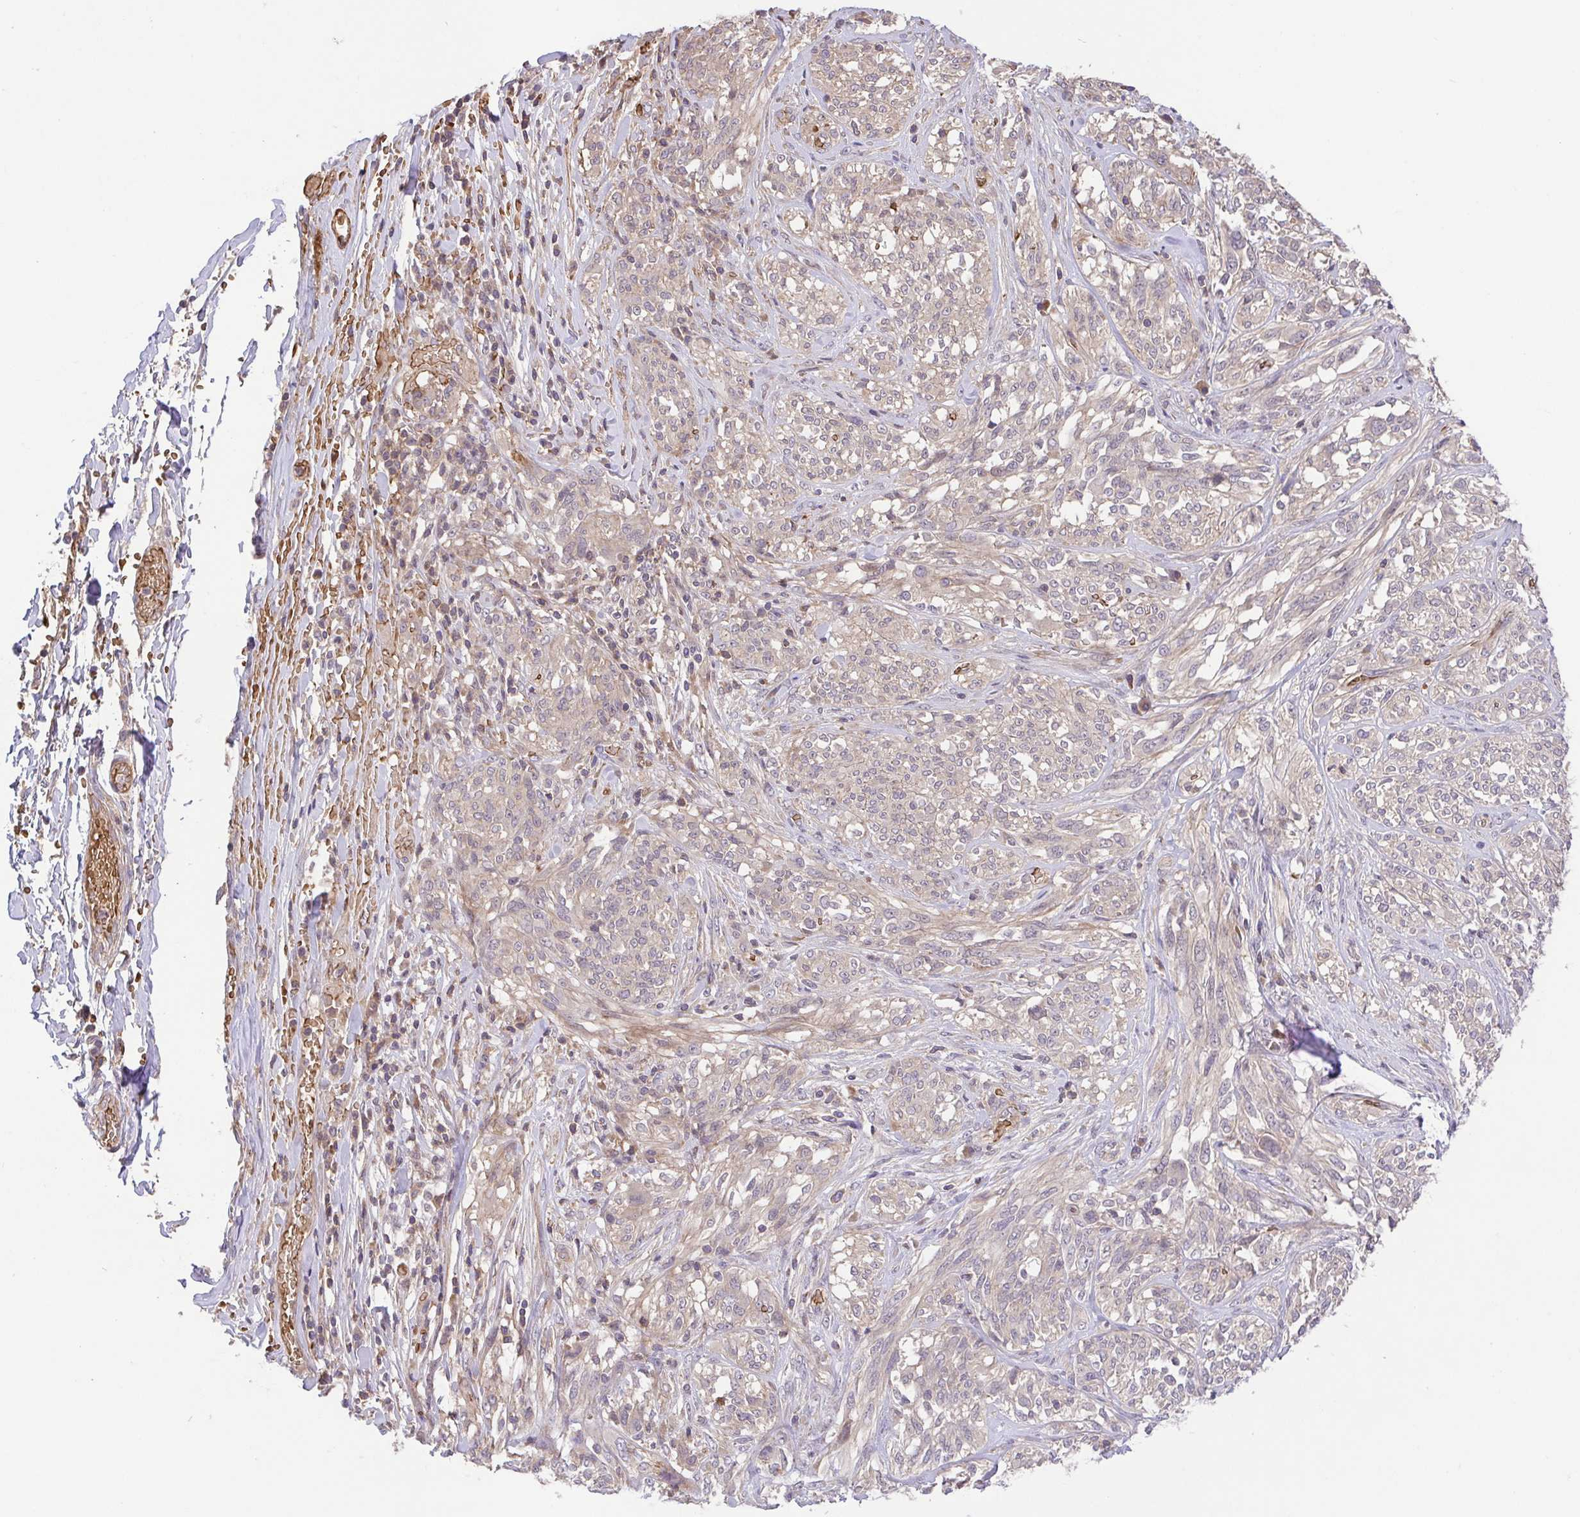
{"staining": {"intensity": "negative", "quantity": "none", "location": "none"}, "tissue": "melanoma", "cell_type": "Tumor cells", "image_type": "cancer", "snomed": [{"axis": "morphology", "description": "Malignant melanoma, NOS"}, {"axis": "topography", "description": "Skin"}], "caption": "This is an immunohistochemistry (IHC) image of melanoma. There is no positivity in tumor cells.", "gene": "IDE", "patient": {"sex": "female", "age": 91}}